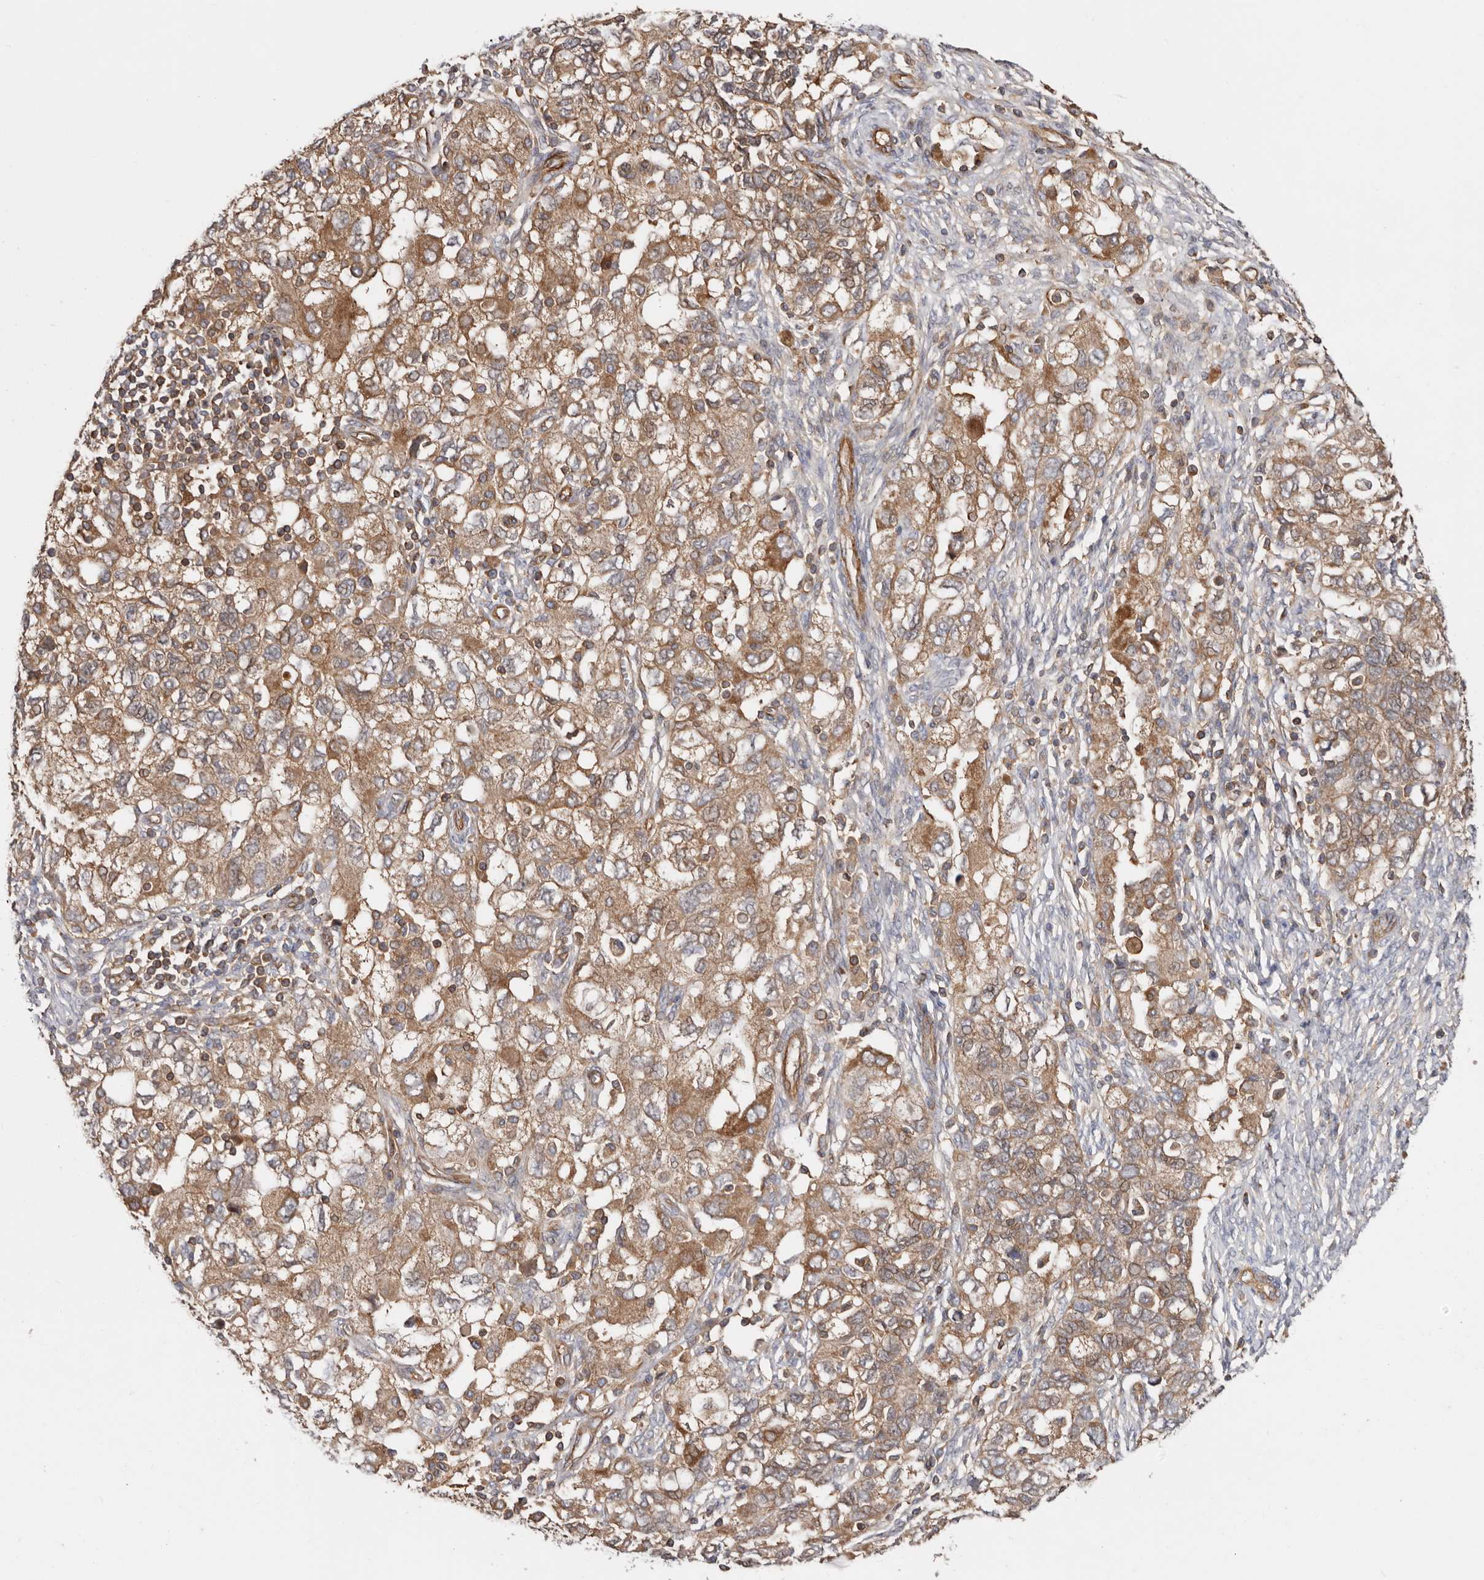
{"staining": {"intensity": "moderate", "quantity": ">75%", "location": "cytoplasmic/membranous"}, "tissue": "ovarian cancer", "cell_type": "Tumor cells", "image_type": "cancer", "snomed": [{"axis": "morphology", "description": "Carcinoma, NOS"}, {"axis": "morphology", "description": "Cystadenocarcinoma, serous, NOS"}, {"axis": "topography", "description": "Ovary"}], "caption": "An image showing moderate cytoplasmic/membranous positivity in about >75% of tumor cells in ovarian cancer (carcinoma), as visualized by brown immunohistochemical staining.", "gene": "TMC7", "patient": {"sex": "female", "age": 69}}